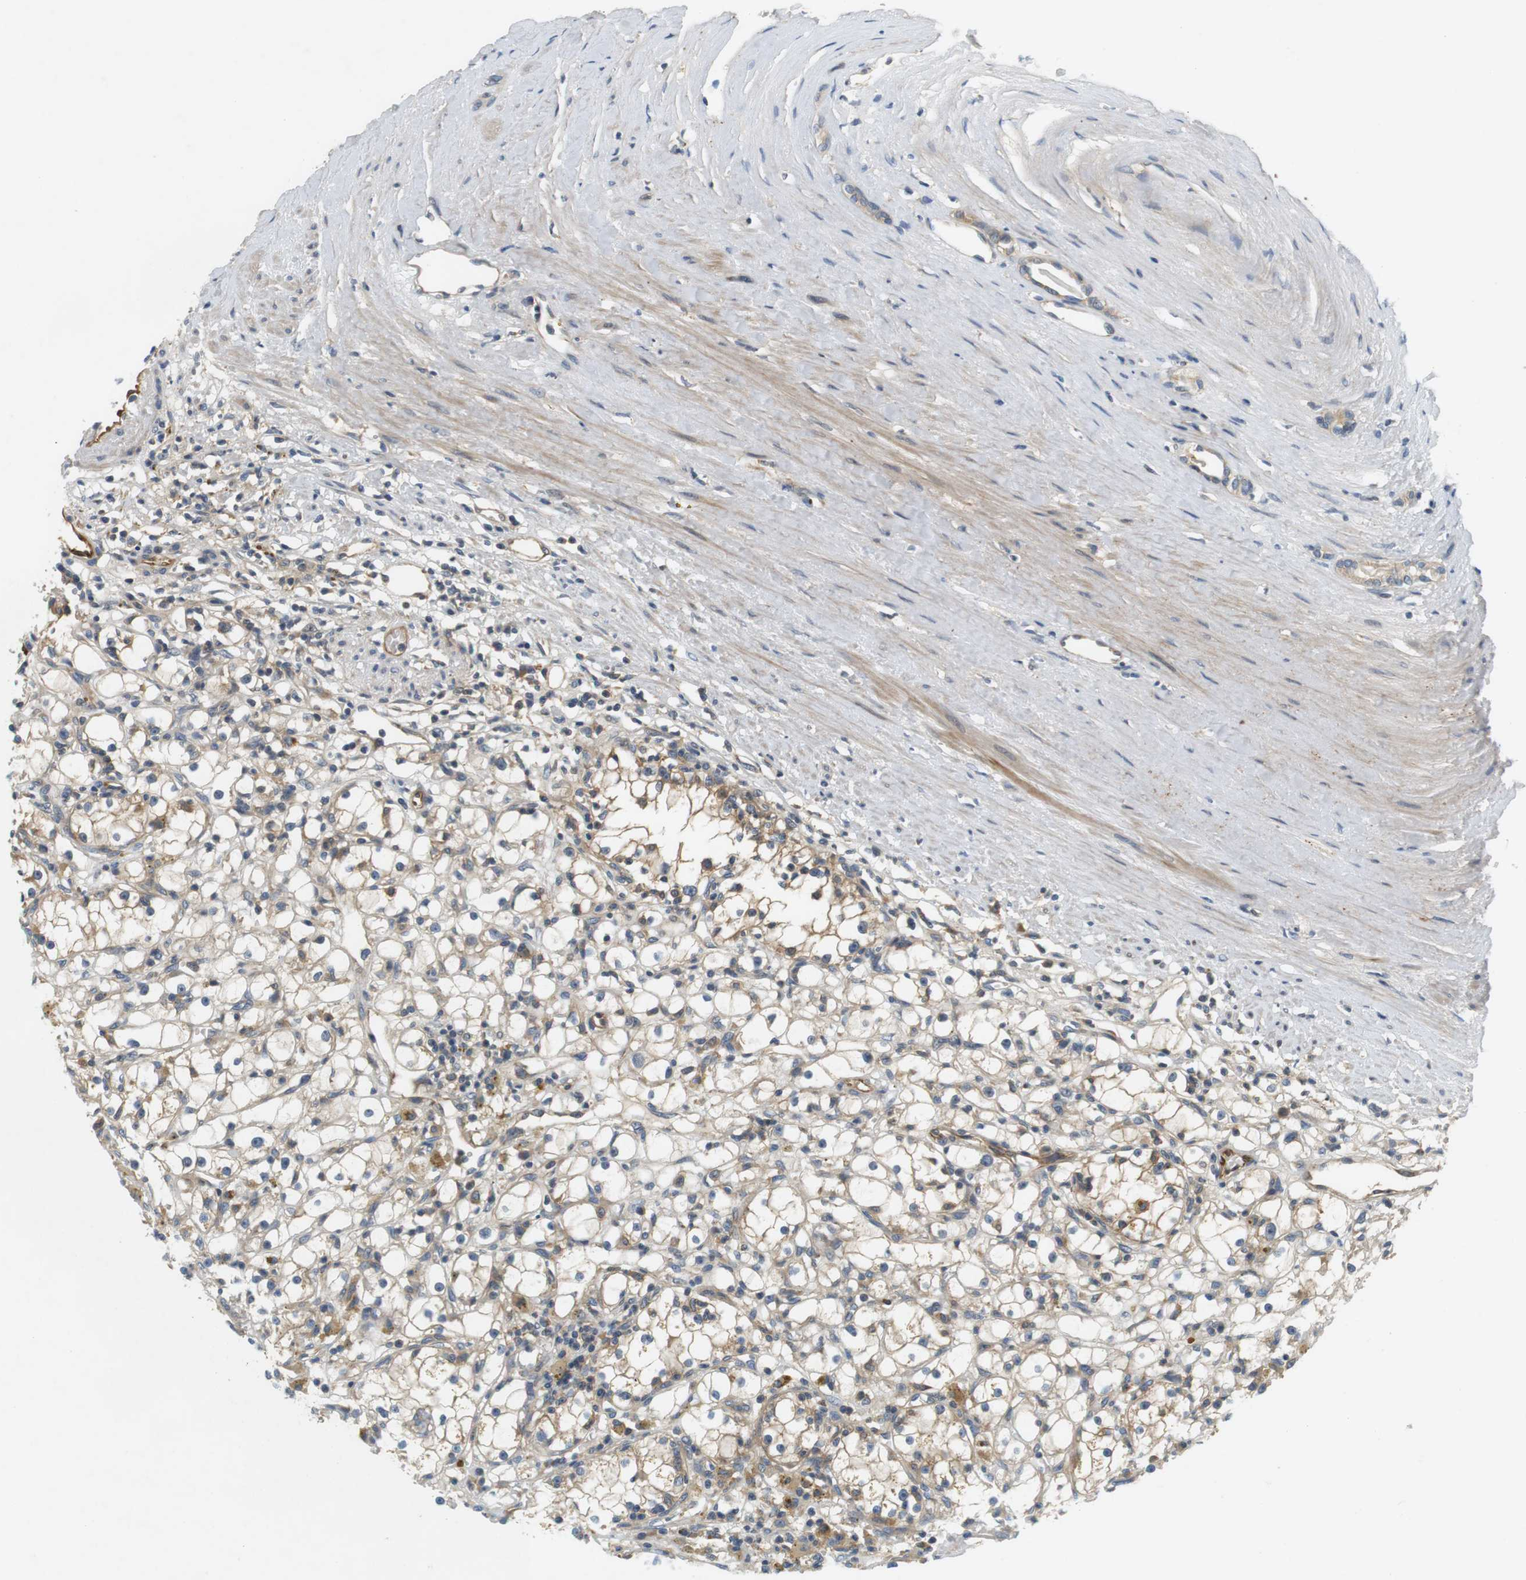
{"staining": {"intensity": "weak", "quantity": ">75%", "location": "cytoplasmic/membranous"}, "tissue": "renal cancer", "cell_type": "Tumor cells", "image_type": "cancer", "snomed": [{"axis": "morphology", "description": "Adenocarcinoma, NOS"}, {"axis": "topography", "description": "Kidney"}], "caption": "Renal adenocarcinoma stained with a brown dye displays weak cytoplasmic/membranous positive staining in about >75% of tumor cells.", "gene": "SH3GLB1", "patient": {"sex": "male", "age": 56}}